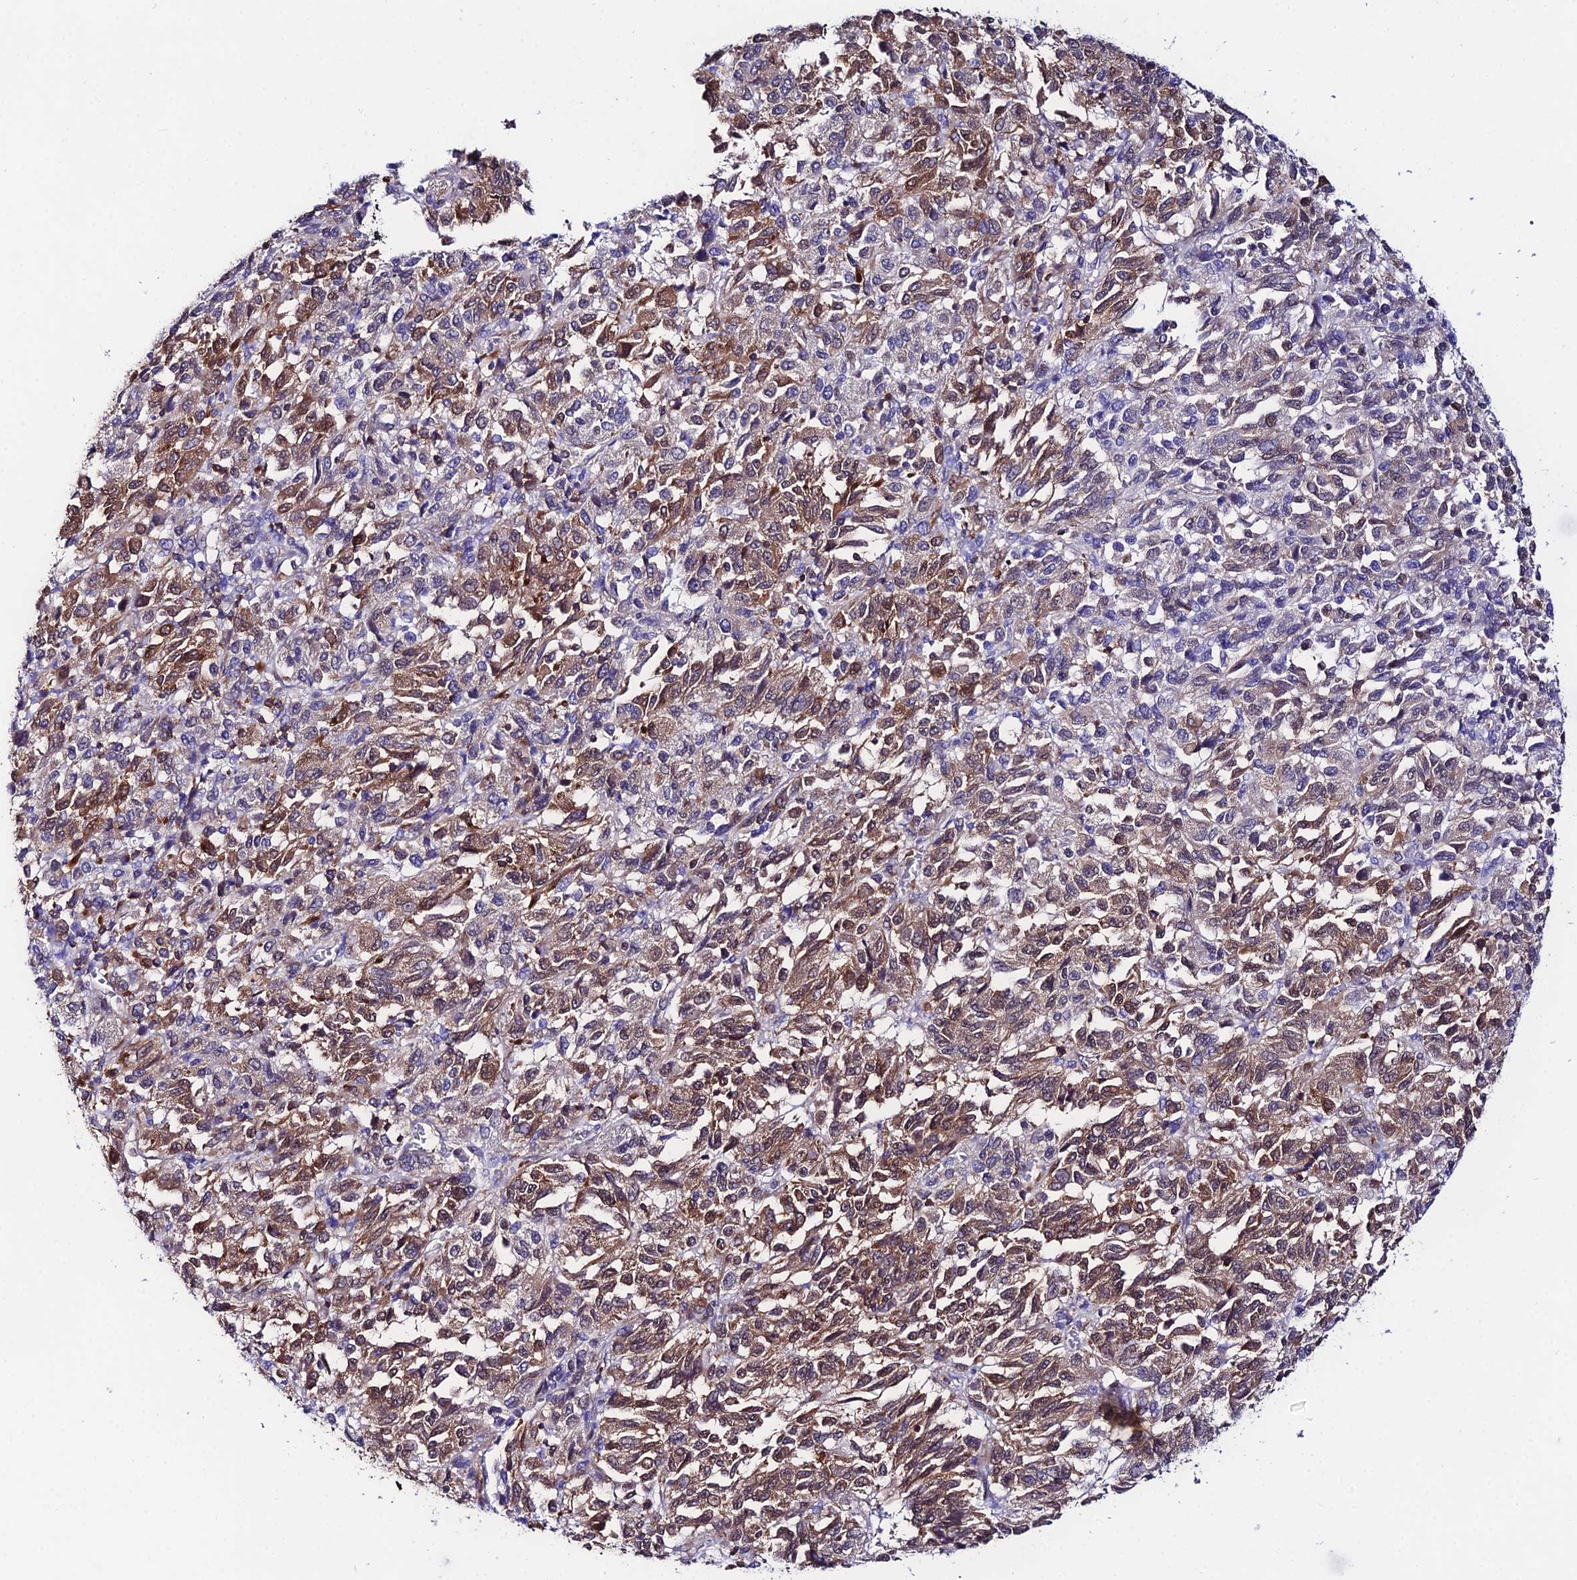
{"staining": {"intensity": "moderate", "quantity": ">75%", "location": "cytoplasmic/membranous,nuclear"}, "tissue": "melanoma", "cell_type": "Tumor cells", "image_type": "cancer", "snomed": [{"axis": "morphology", "description": "Malignant melanoma, Metastatic site"}, {"axis": "topography", "description": "Lung"}], "caption": "DAB (3,3'-diaminobenzidine) immunohistochemical staining of melanoma demonstrates moderate cytoplasmic/membranous and nuclear protein positivity in about >75% of tumor cells. (DAB IHC, brown staining for protein, blue staining for nuclei).", "gene": "S100A16", "patient": {"sex": "male", "age": 64}}